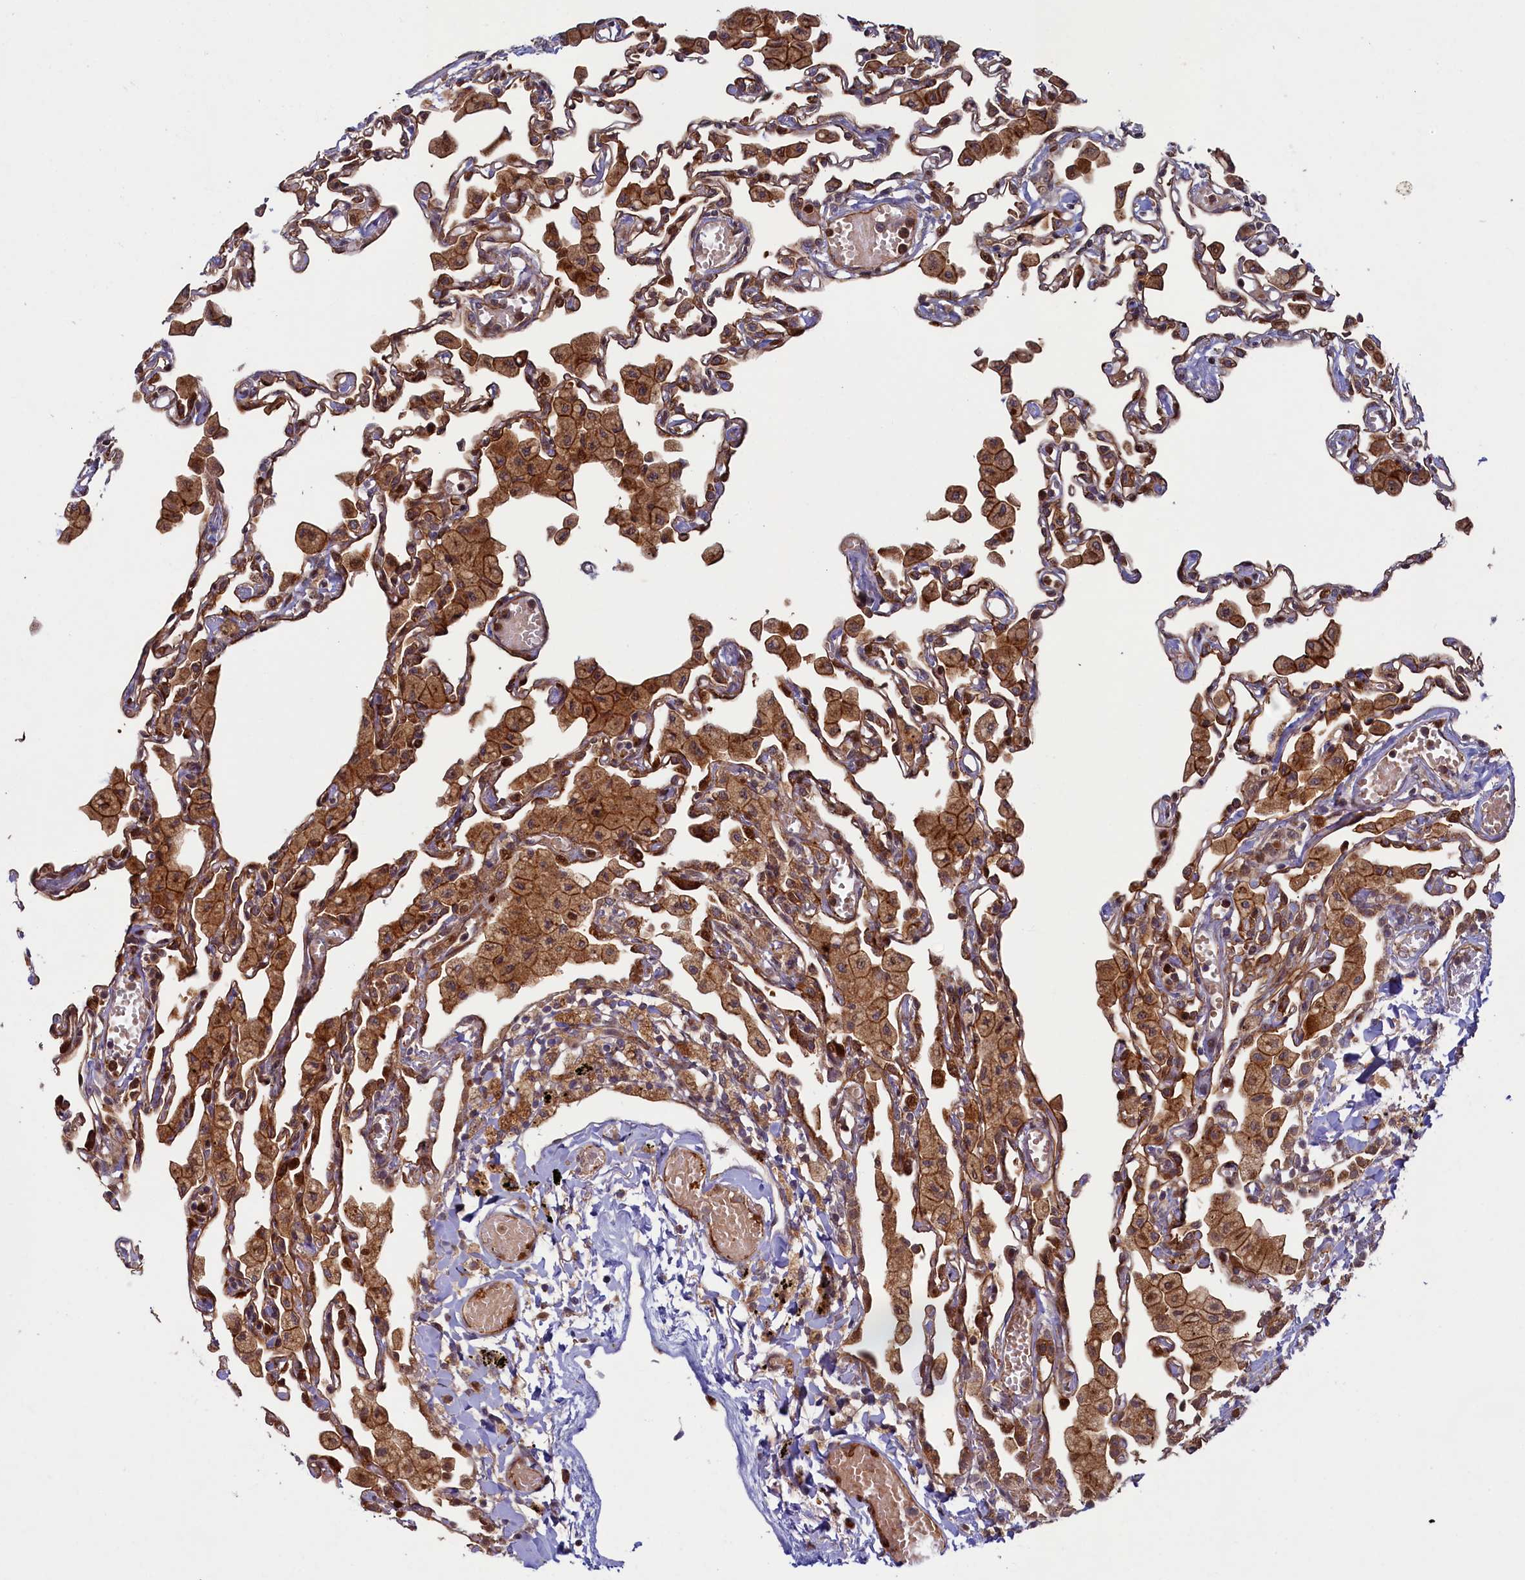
{"staining": {"intensity": "moderate", "quantity": "25%-75%", "location": "cytoplasmic/membranous,nuclear"}, "tissue": "lung", "cell_type": "Alveolar cells", "image_type": "normal", "snomed": [{"axis": "morphology", "description": "Normal tissue, NOS"}, {"axis": "topography", "description": "Bronchus"}, {"axis": "topography", "description": "Lung"}], "caption": "Lung was stained to show a protein in brown. There is medium levels of moderate cytoplasmic/membranous,nuclear expression in about 25%-75% of alveolar cells. Immunohistochemistry stains the protein of interest in brown and the nuclei are stained blue.", "gene": "PIK3C3", "patient": {"sex": "female", "age": 49}}